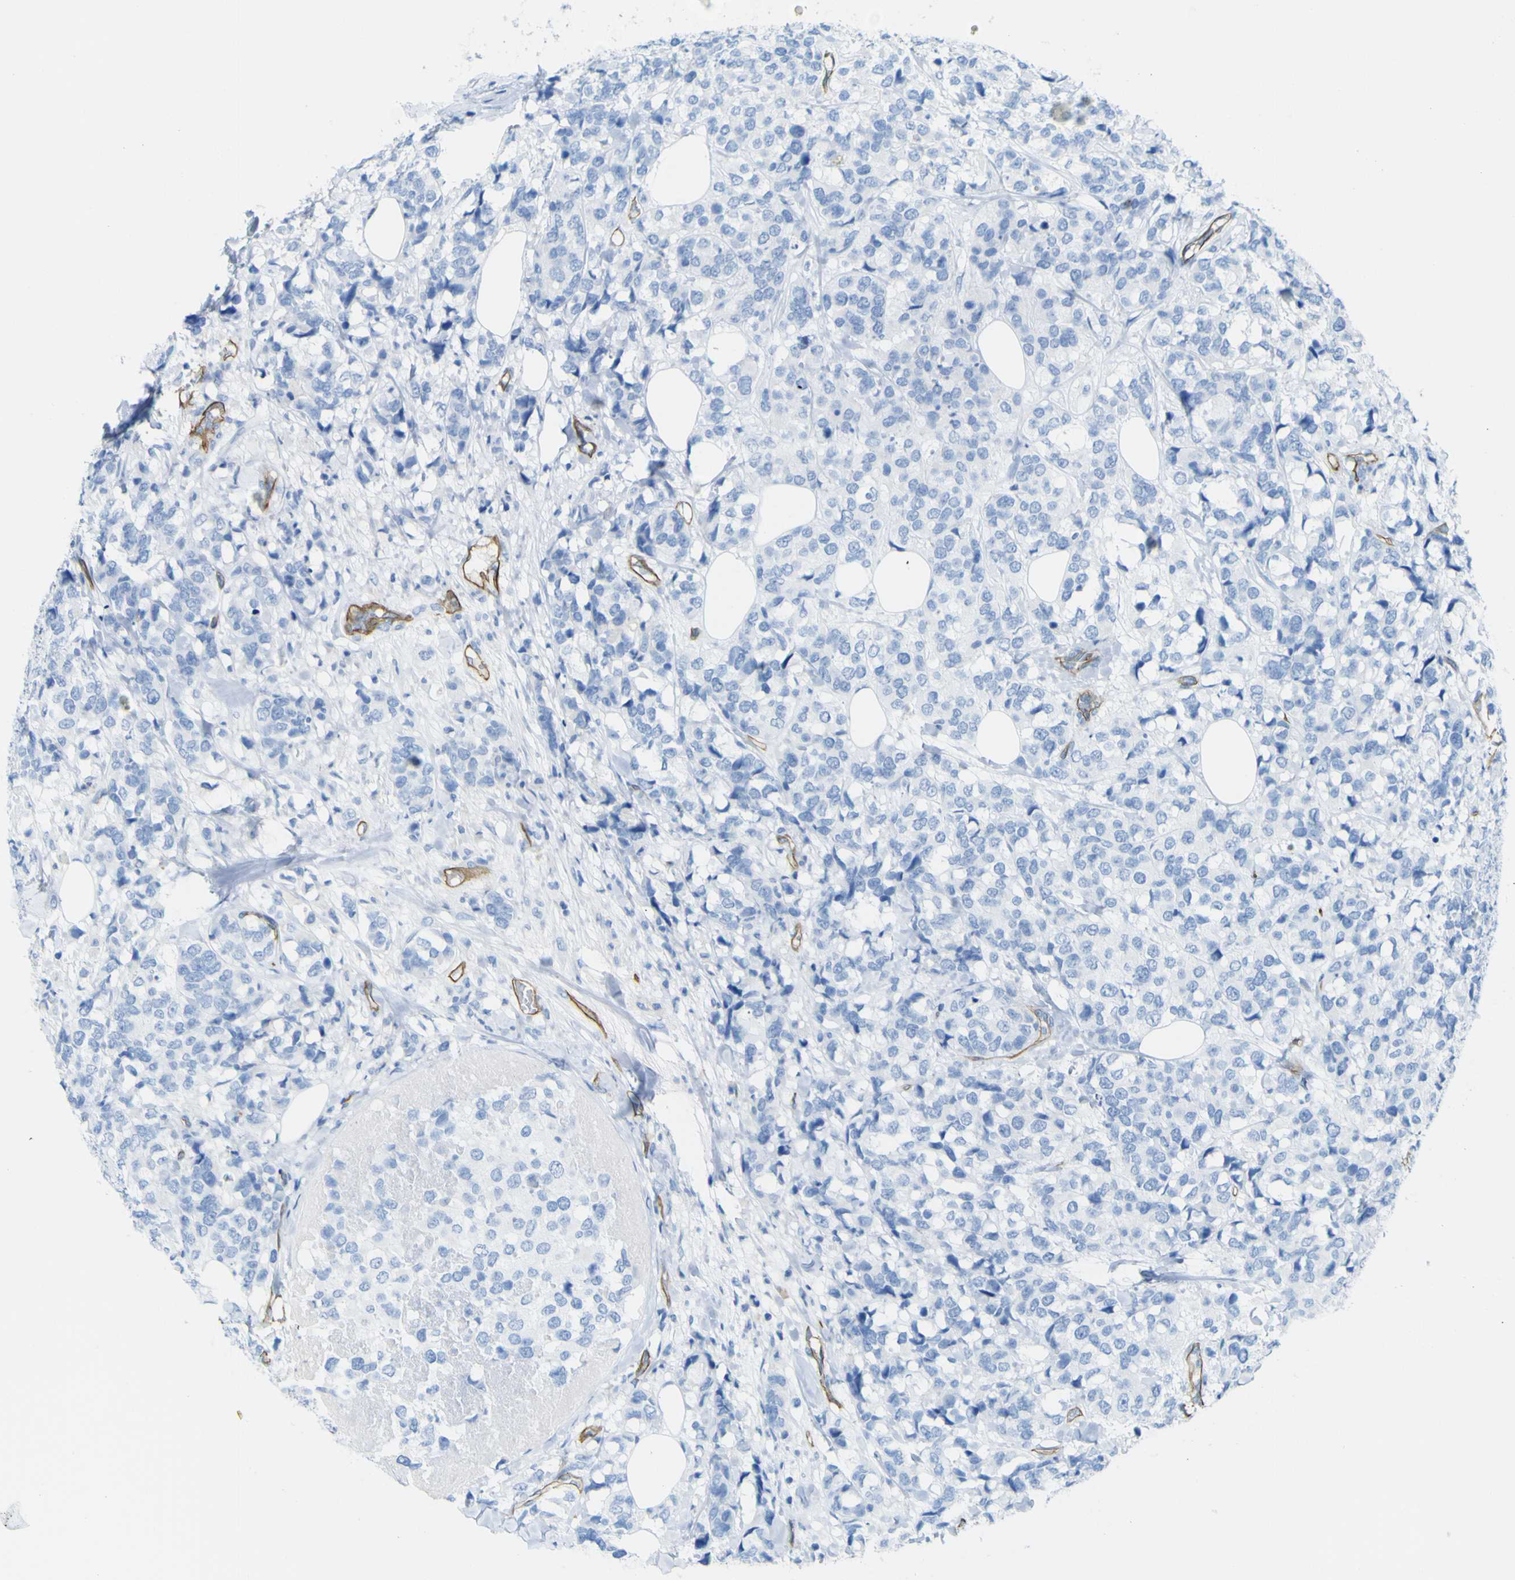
{"staining": {"intensity": "negative", "quantity": "none", "location": "none"}, "tissue": "breast cancer", "cell_type": "Tumor cells", "image_type": "cancer", "snomed": [{"axis": "morphology", "description": "Lobular carcinoma"}, {"axis": "topography", "description": "Breast"}], "caption": "IHC micrograph of breast cancer stained for a protein (brown), which shows no positivity in tumor cells.", "gene": "CD93", "patient": {"sex": "female", "age": 59}}